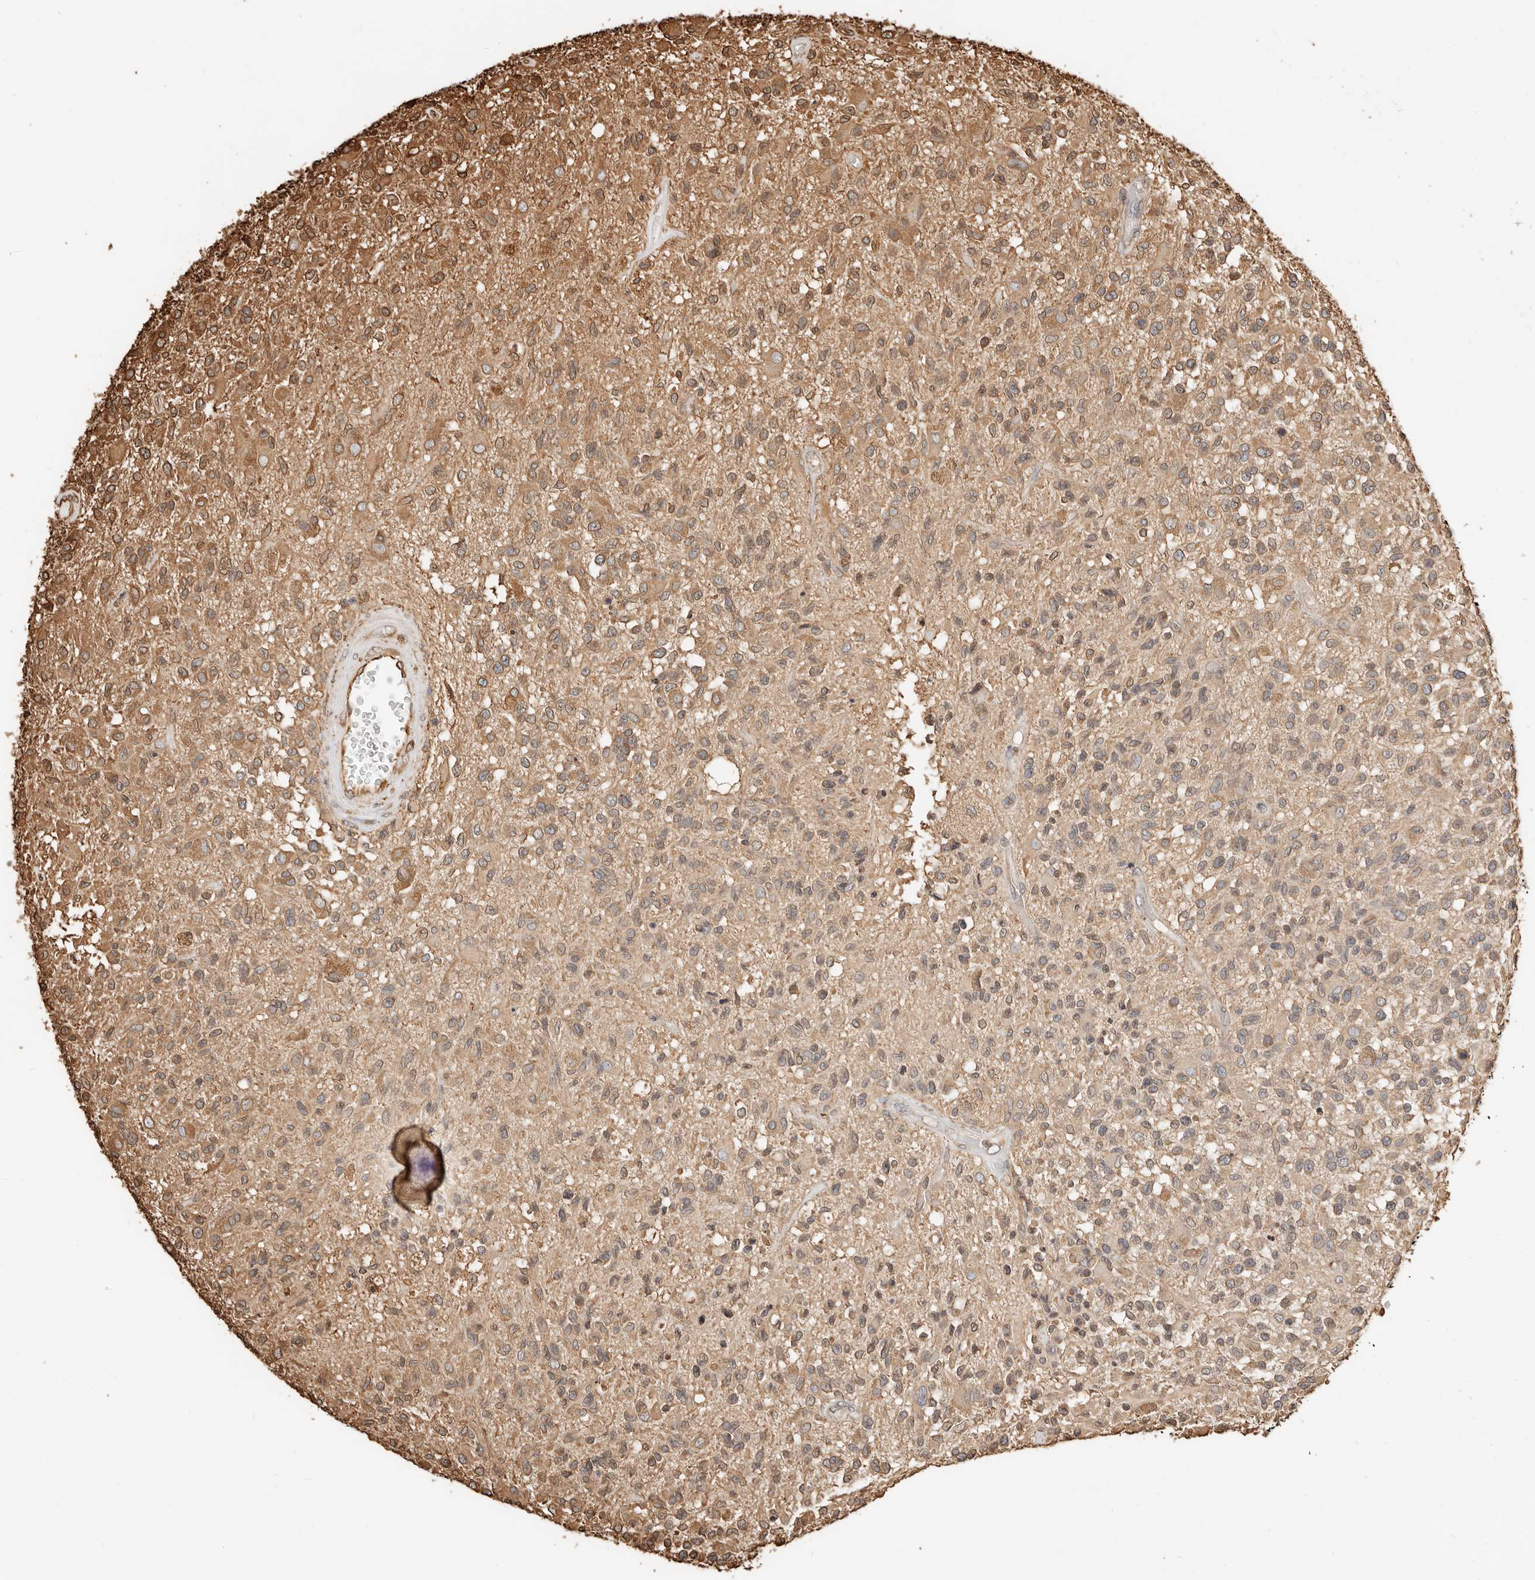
{"staining": {"intensity": "moderate", "quantity": ">75%", "location": "cytoplasmic/membranous"}, "tissue": "glioma", "cell_type": "Tumor cells", "image_type": "cancer", "snomed": [{"axis": "morphology", "description": "Glioma, malignant, High grade"}, {"axis": "morphology", "description": "Glioblastoma, NOS"}, {"axis": "topography", "description": "Brain"}], "caption": "Glioblastoma stained with DAB immunohistochemistry (IHC) shows medium levels of moderate cytoplasmic/membranous staining in approximately >75% of tumor cells. The protein of interest is stained brown, and the nuclei are stained in blue (DAB IHC with brightfield microscopy, high magnification).", "gene": "ARHGEF10L", "patient": {"sex": "male", "age": 60}}